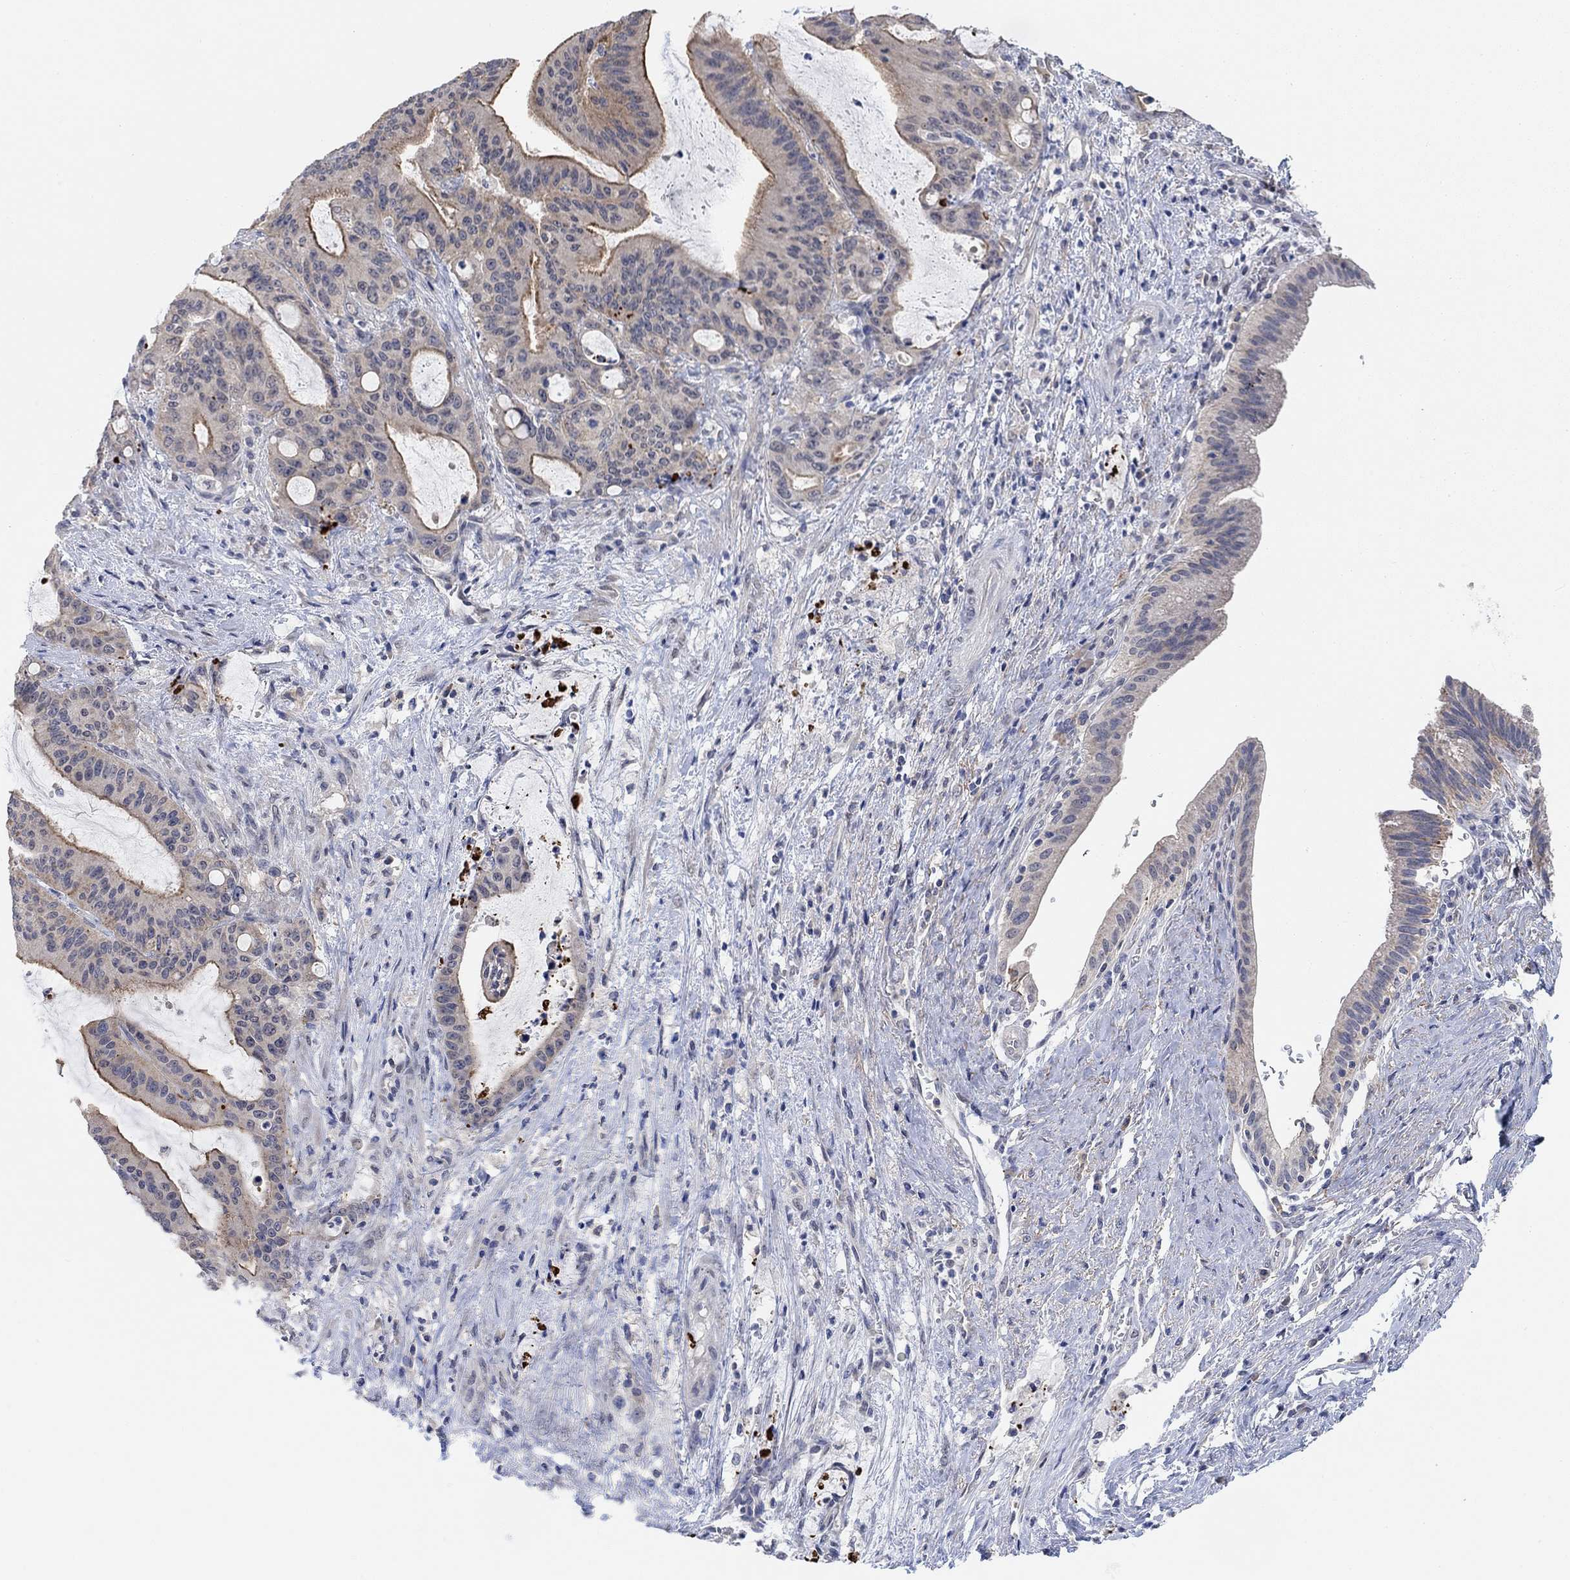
{"staining": {"intensity": "moderate", "quantity": "<25%", "location": "cytoplasmic/membranous"}, "tissue": "liver cancer", "cell_type": "Tumor cells", "image_type": "cancer", "snomed": [{"axis": "morphology", "description": "Cholangiocarcinoma"}, {"axis": "topography", "description": "Liver"}], "caption": "Protein staining by immunohistochemistry shows moderate cytoplasmic/membranous positivity in about <25% of tumor cells in liver cancer.", "gene": "RIMS1", "patient": {"sex": "female", "age": 73}}